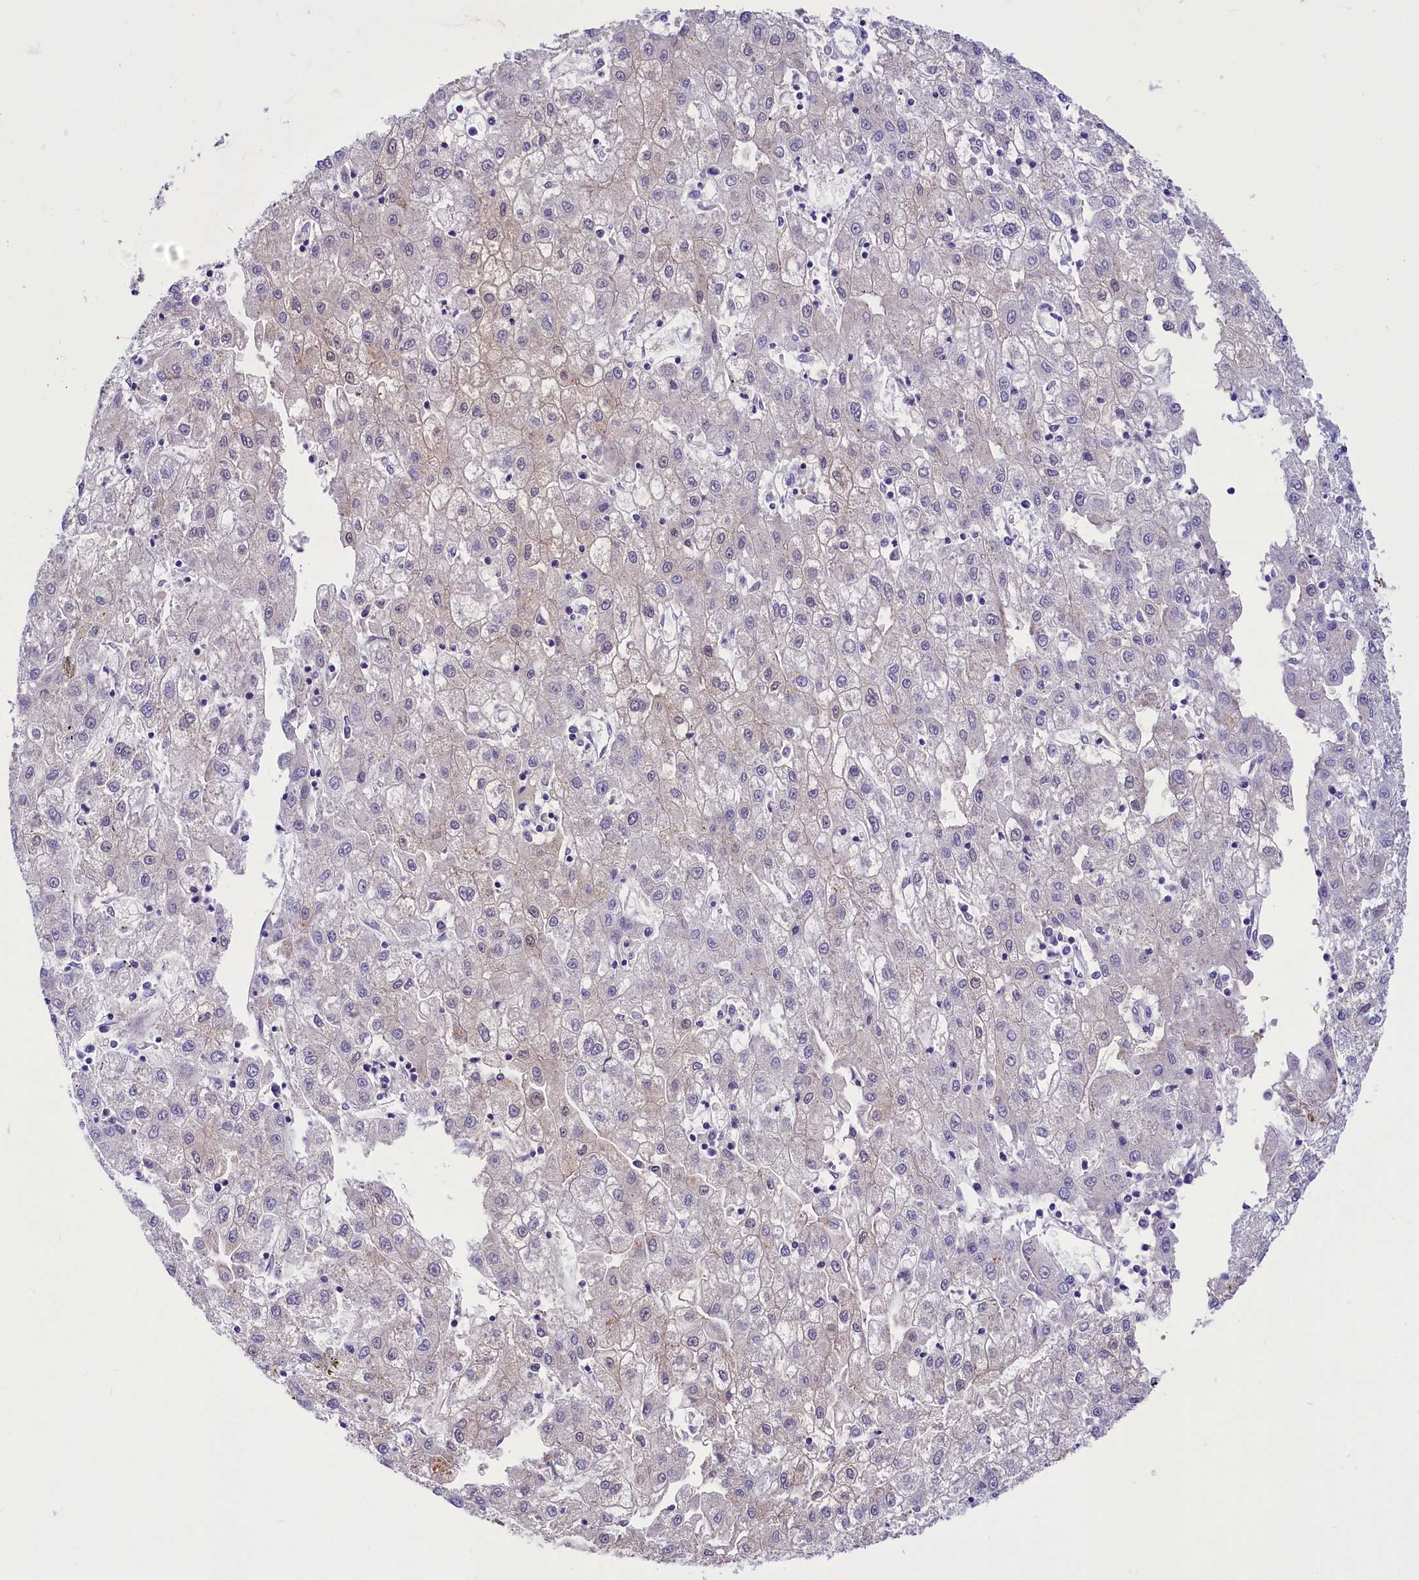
{"staining": {"intensity": "negative", "quantity": "none", "location": "none"}, "tissue": "liver cancer", "cell_type": "Tumor cells", "image_type": "cancer", "snomed": [{"axis": "morphology", "description": "Carcinoma, Hepatocellular, NOS"}, {"axis": "topography", "description": "Liver"}], "caption": "Hepatocellular carcinoma (liver) was stained to show a protein in brown. There is no significant positivity in tumor cells.", "gene": "TTC36", "patient": {"sex": "male", "age": 72}}